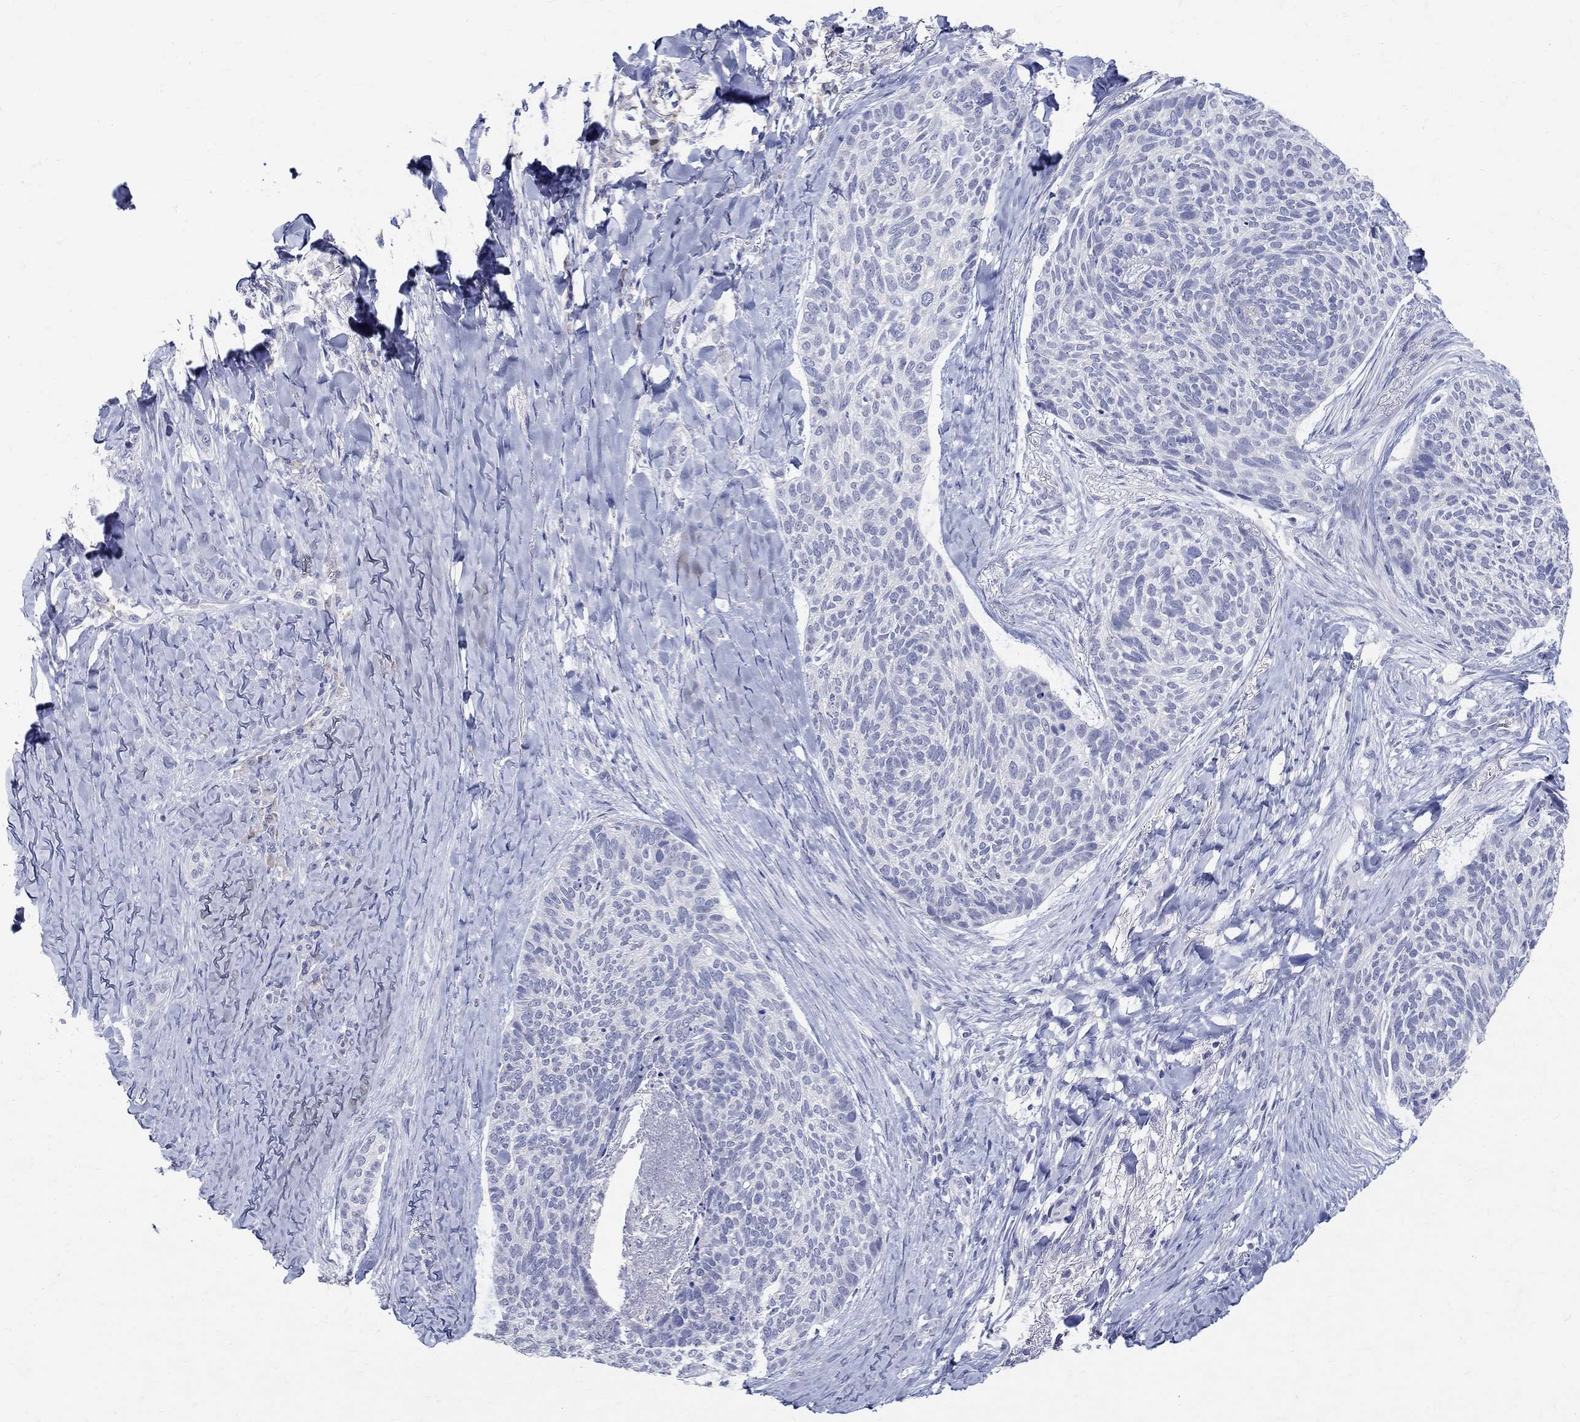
{"staining": {"intensity": "negative", "quantity": "none", "location": "none"}, "tissue": "skin cancer", "cell_type": "Tumor cells", "image_type": "cancer", "snomed": [{"axis": "morphology", "description": "Basal cell carcinoma"}, {"axis": "topography", "description": "Skin"}], "caption": "An immunohistochemistry (IHC) photomicrograph of skin cancer (basal cell carcinoma) is shown. There is no staining in tumor cells of skin cancer (basal cell carcinoma).", "gene": "SOX2", "patient": {"sex": "female", "age": 69}}